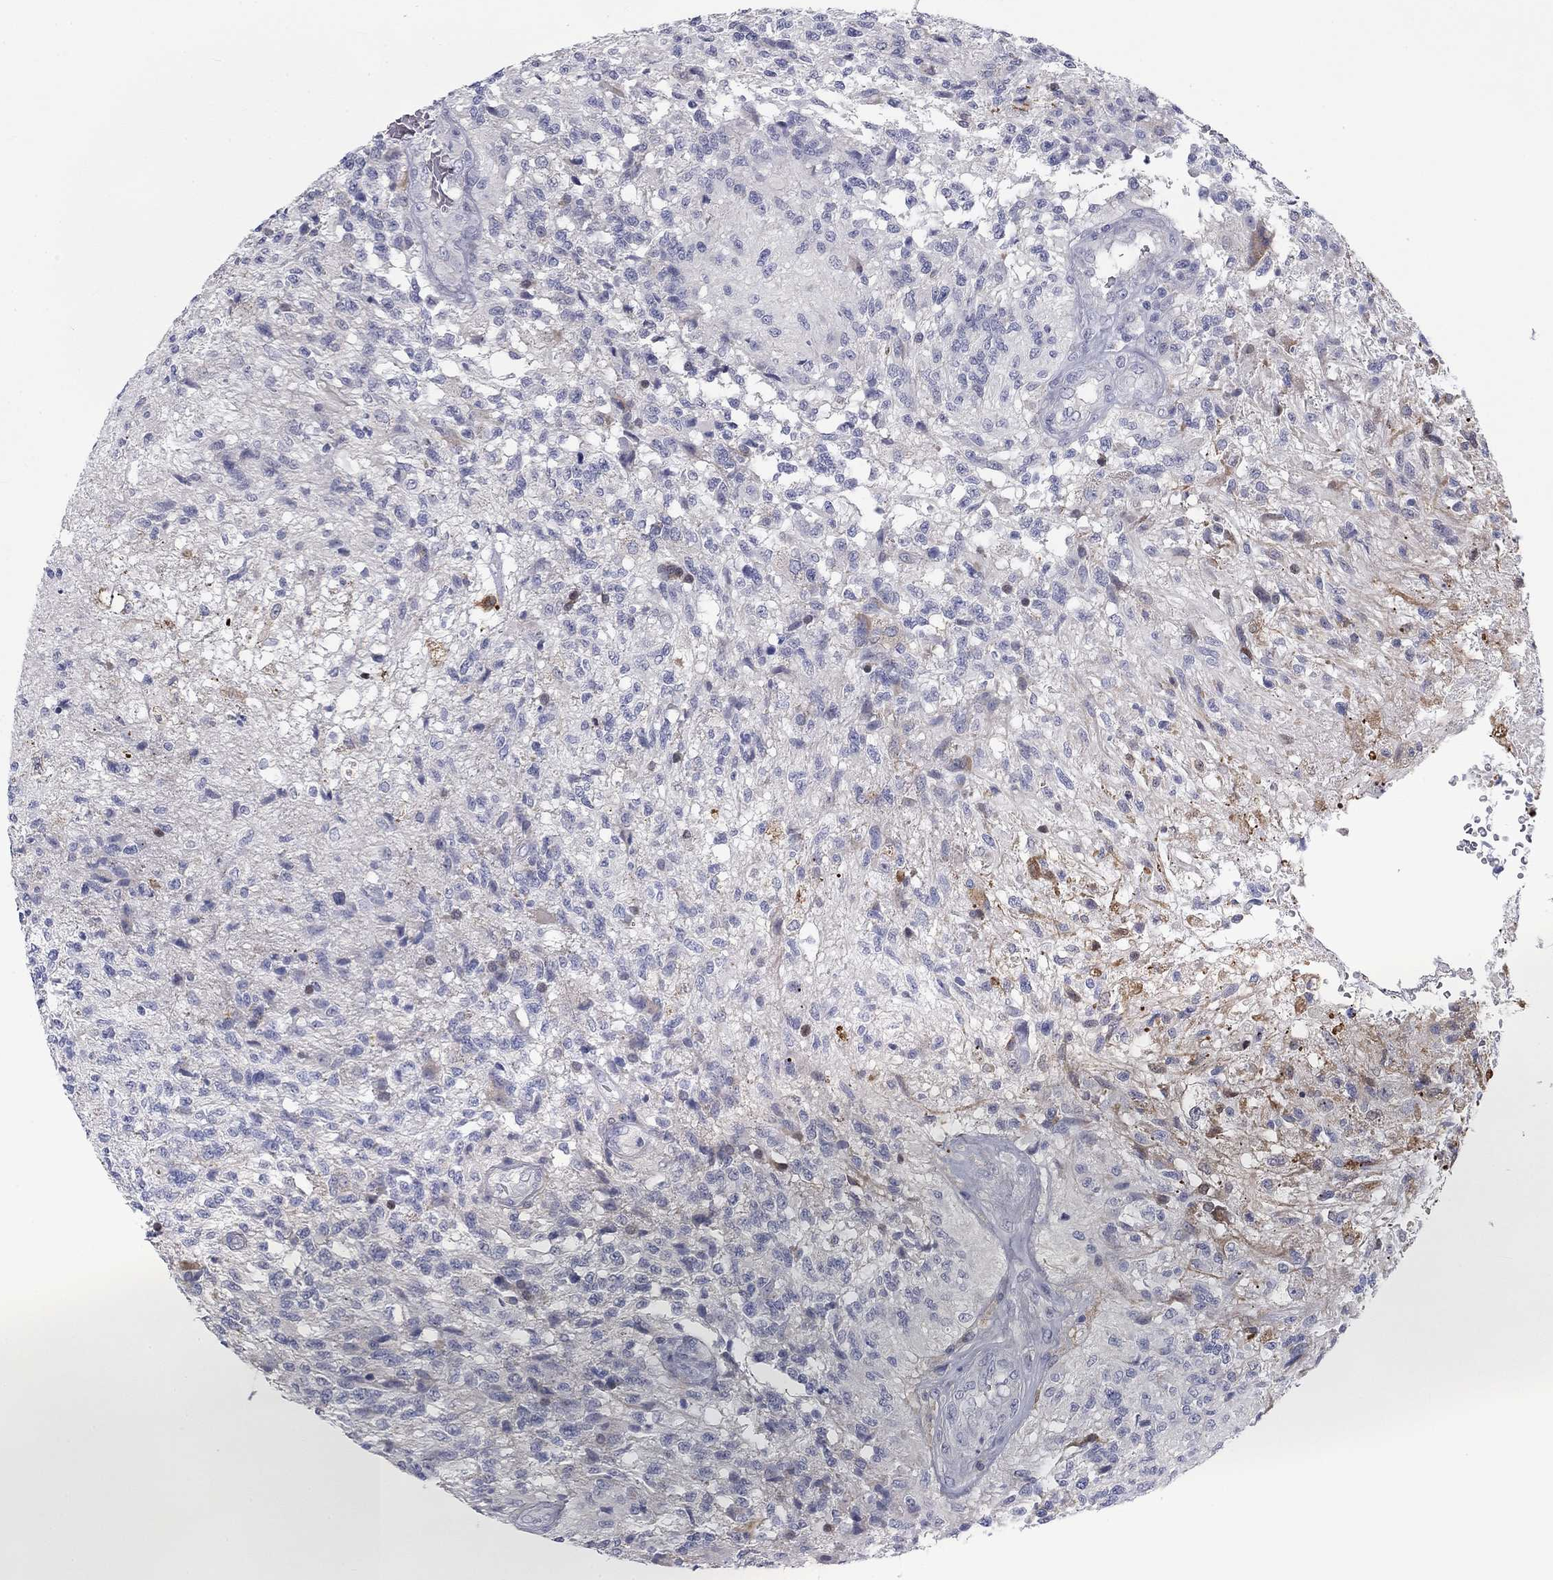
{"staining": {"intensity": "strong", "quantity": "<25%", "location": "nuclear"}, "tissue": "glioma", "cell_type": "Tumor cells", "image_type": "cancer", "snomed": [{"axis": "morphology", "description": "Glioma, malignant, High grade"}, {"axis": "topography", "description": "Brain"}], "caption": "Protein staining shows strong nuclear expression in approximately <25% of tumor cells in malignant glioma (high-grade).", "gene": "CALB1", "patient": {"sex": "male", "age": 56}}